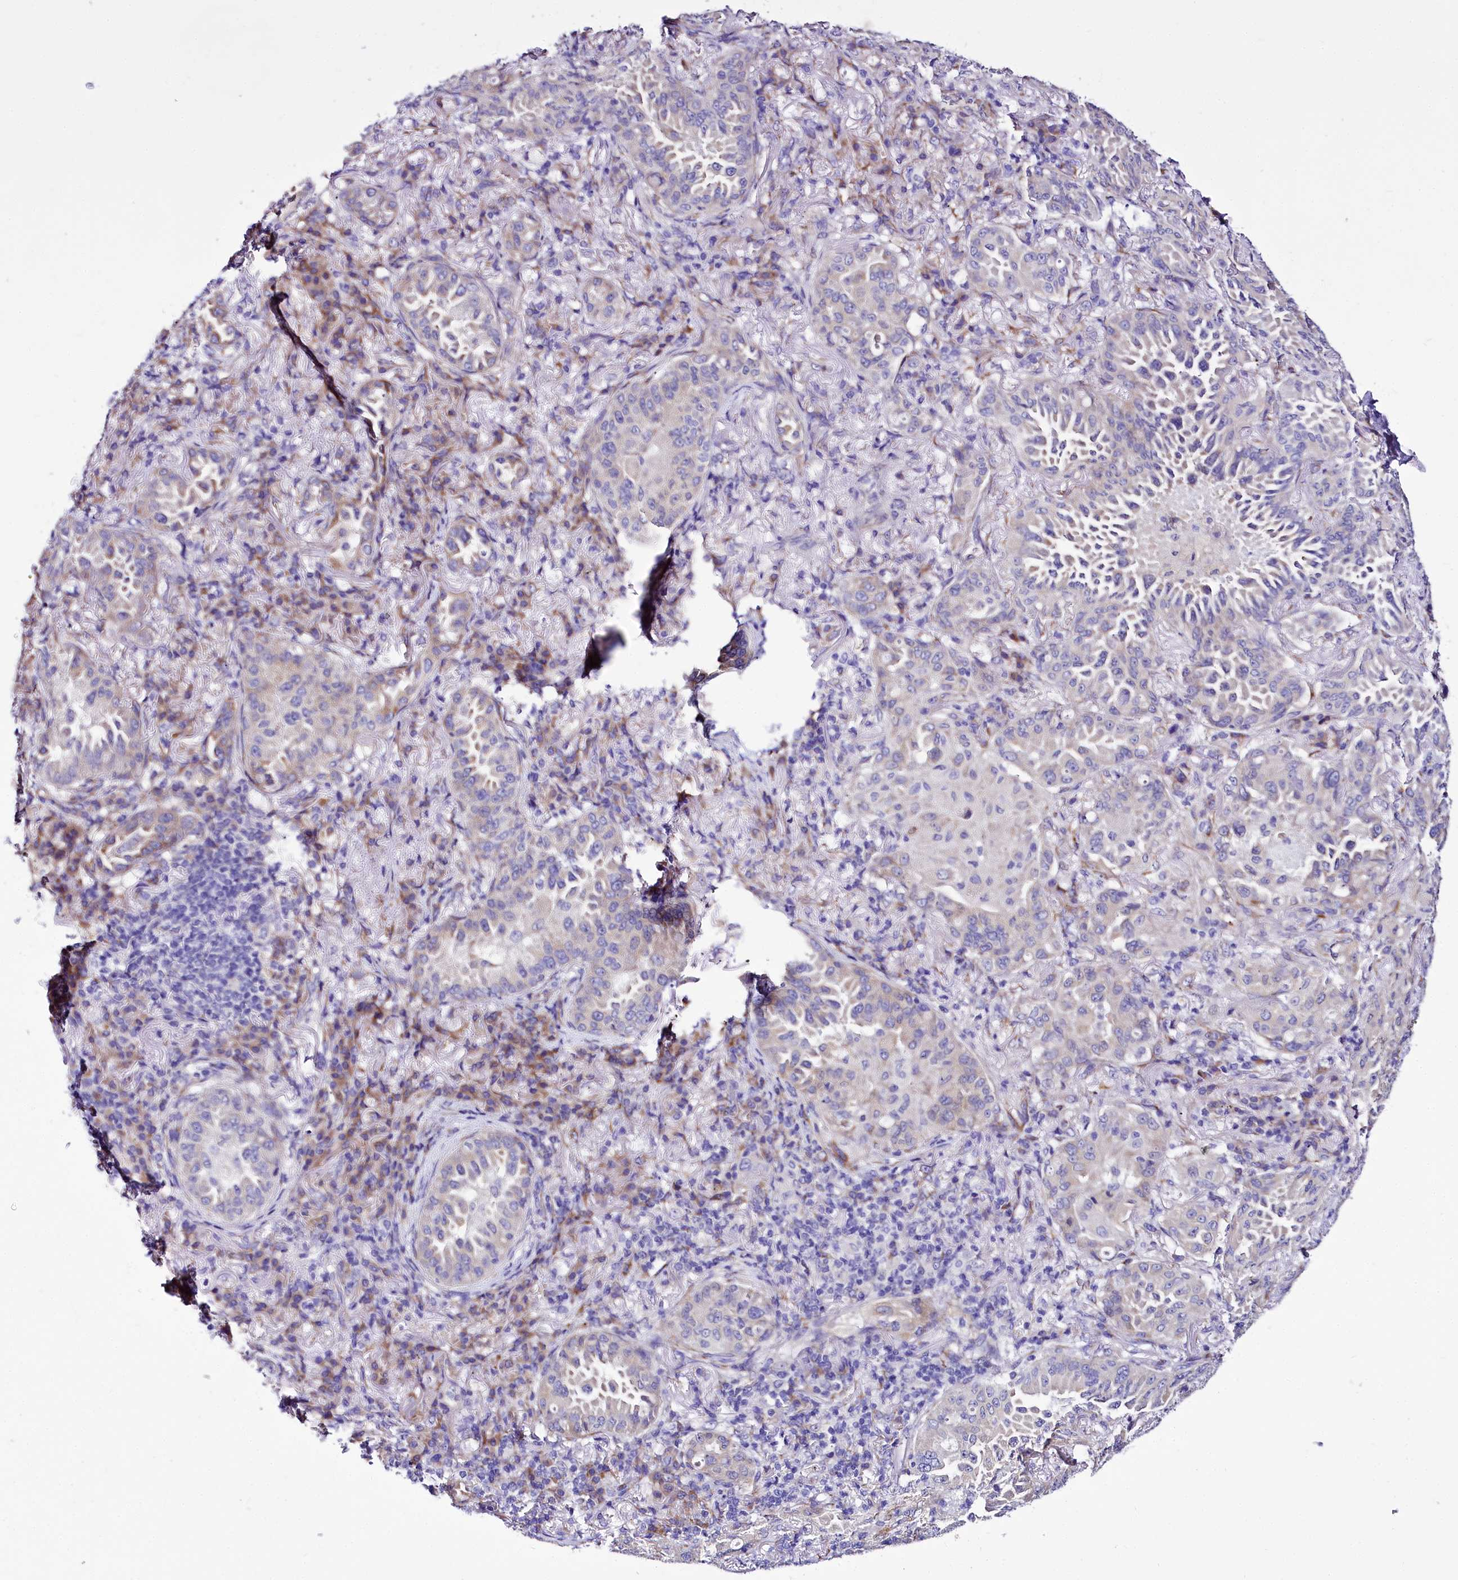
{"staining": {"intensity": "negative", "quantity": "none", "location": "none"}, "tissue": "lung cancer", "cell_type": "Tumor cells", "image_type": "cancer", "snomed": [{"axis": "morphology", "description": "Adenocarcinoma, NOS"}, {"axis": "topography", "description": "Lung"}], "caption": "Tumor cells show no significant protein positivity in lung cancer (adenocarcinoma).", "gene": "A2ML1", "patient": {"sex": "female", "age": 69}}